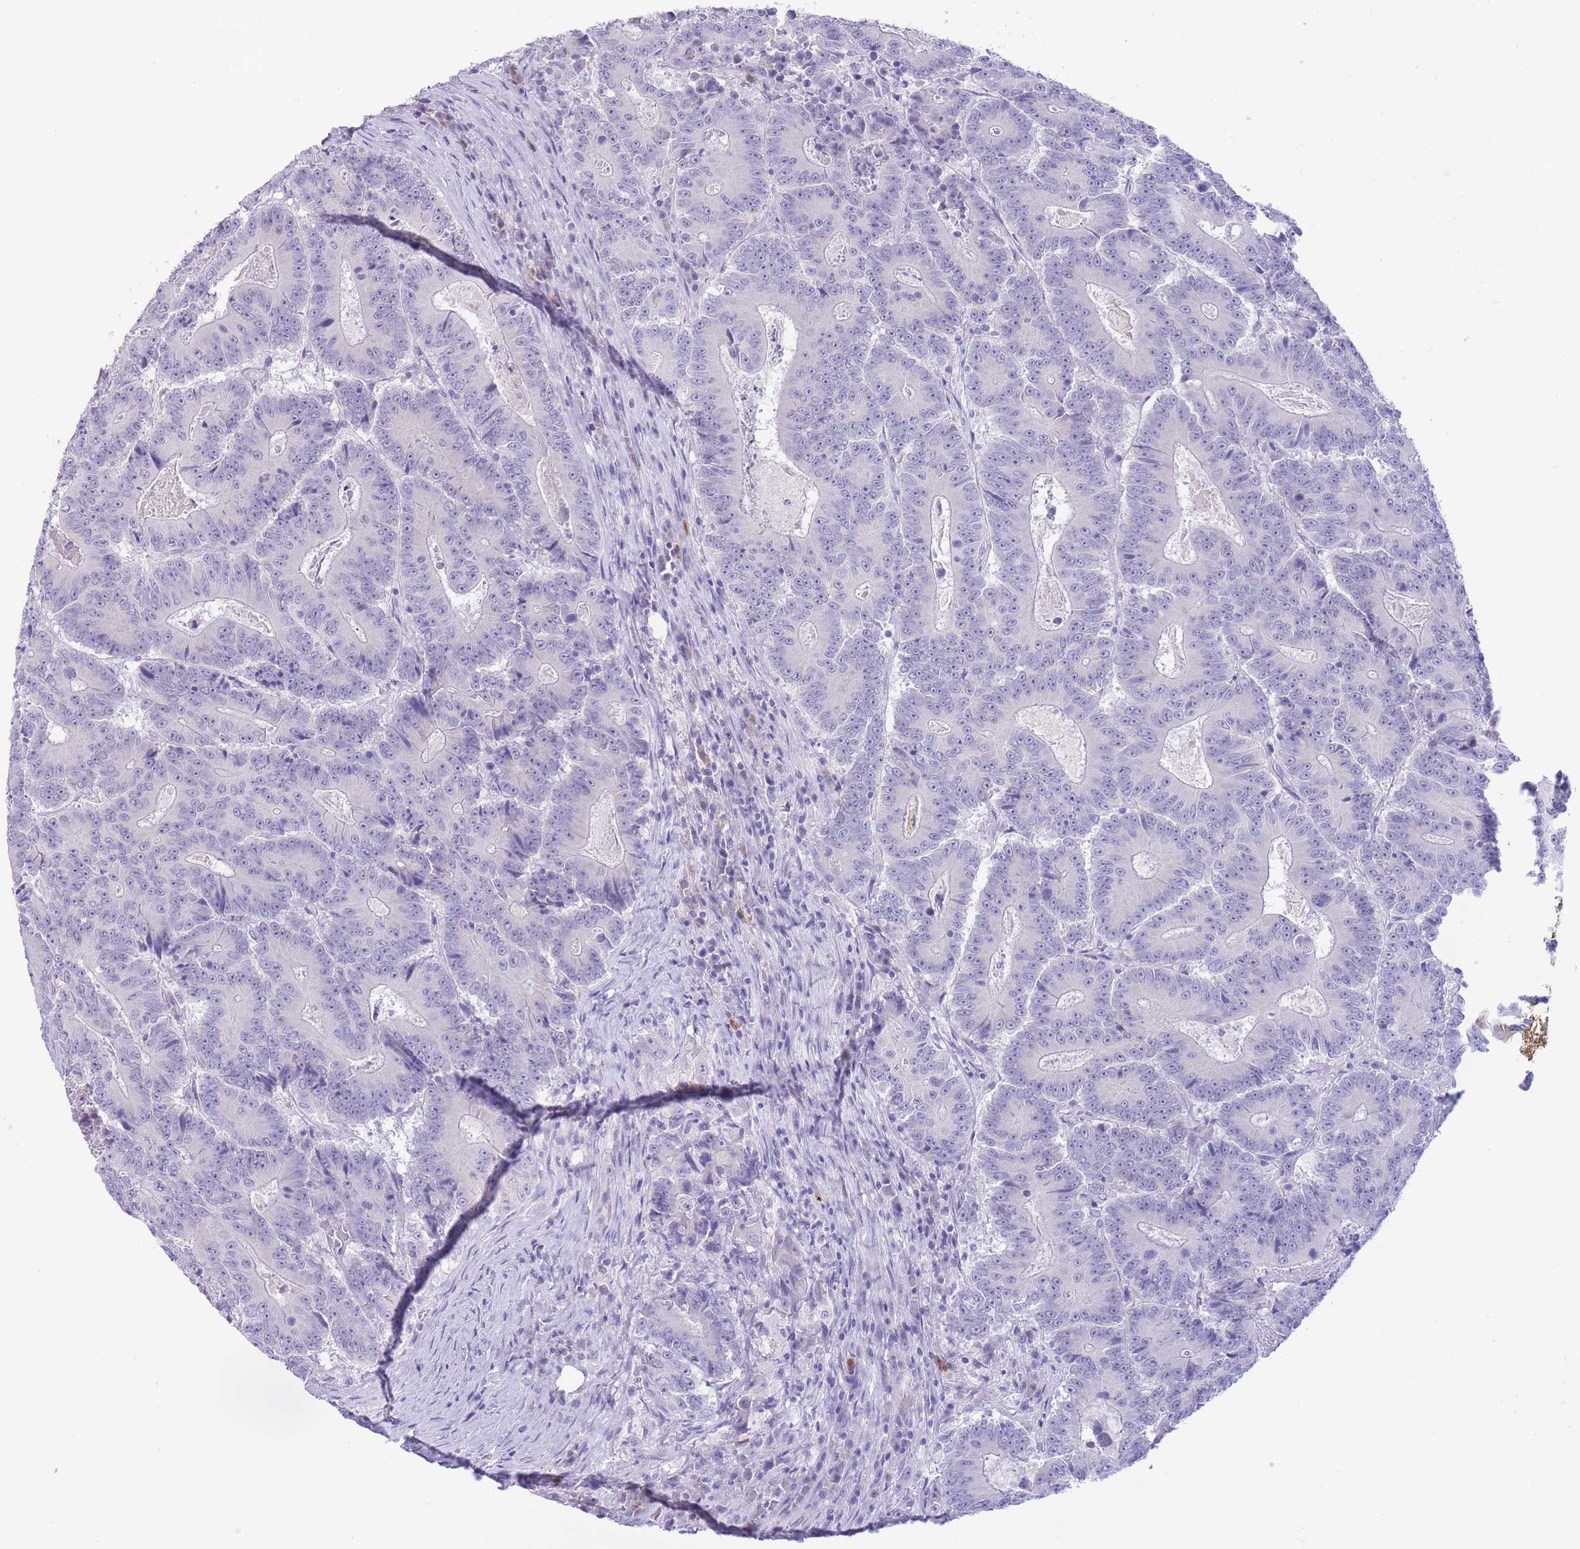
{"staining": {"intensity": "negative", "quantity": "none", "location": "none"}, "tissue": "colorectal cancer", "cell_type": "Tumor cells", "image_type": "cancer", "snomed": [{"axis": "morphology", "description": "Adenocarcinoma, NOS"}, {"axis": "topography", "description": "Colon"}], "caption": "High power microscopy histopathology image of an IHC photomicrograph of colorectal adenocarcinoma, revealing no significant expression in tumor cells.", "gene": "ASAP3", "patient": {"sex": "male", "age": 83}}